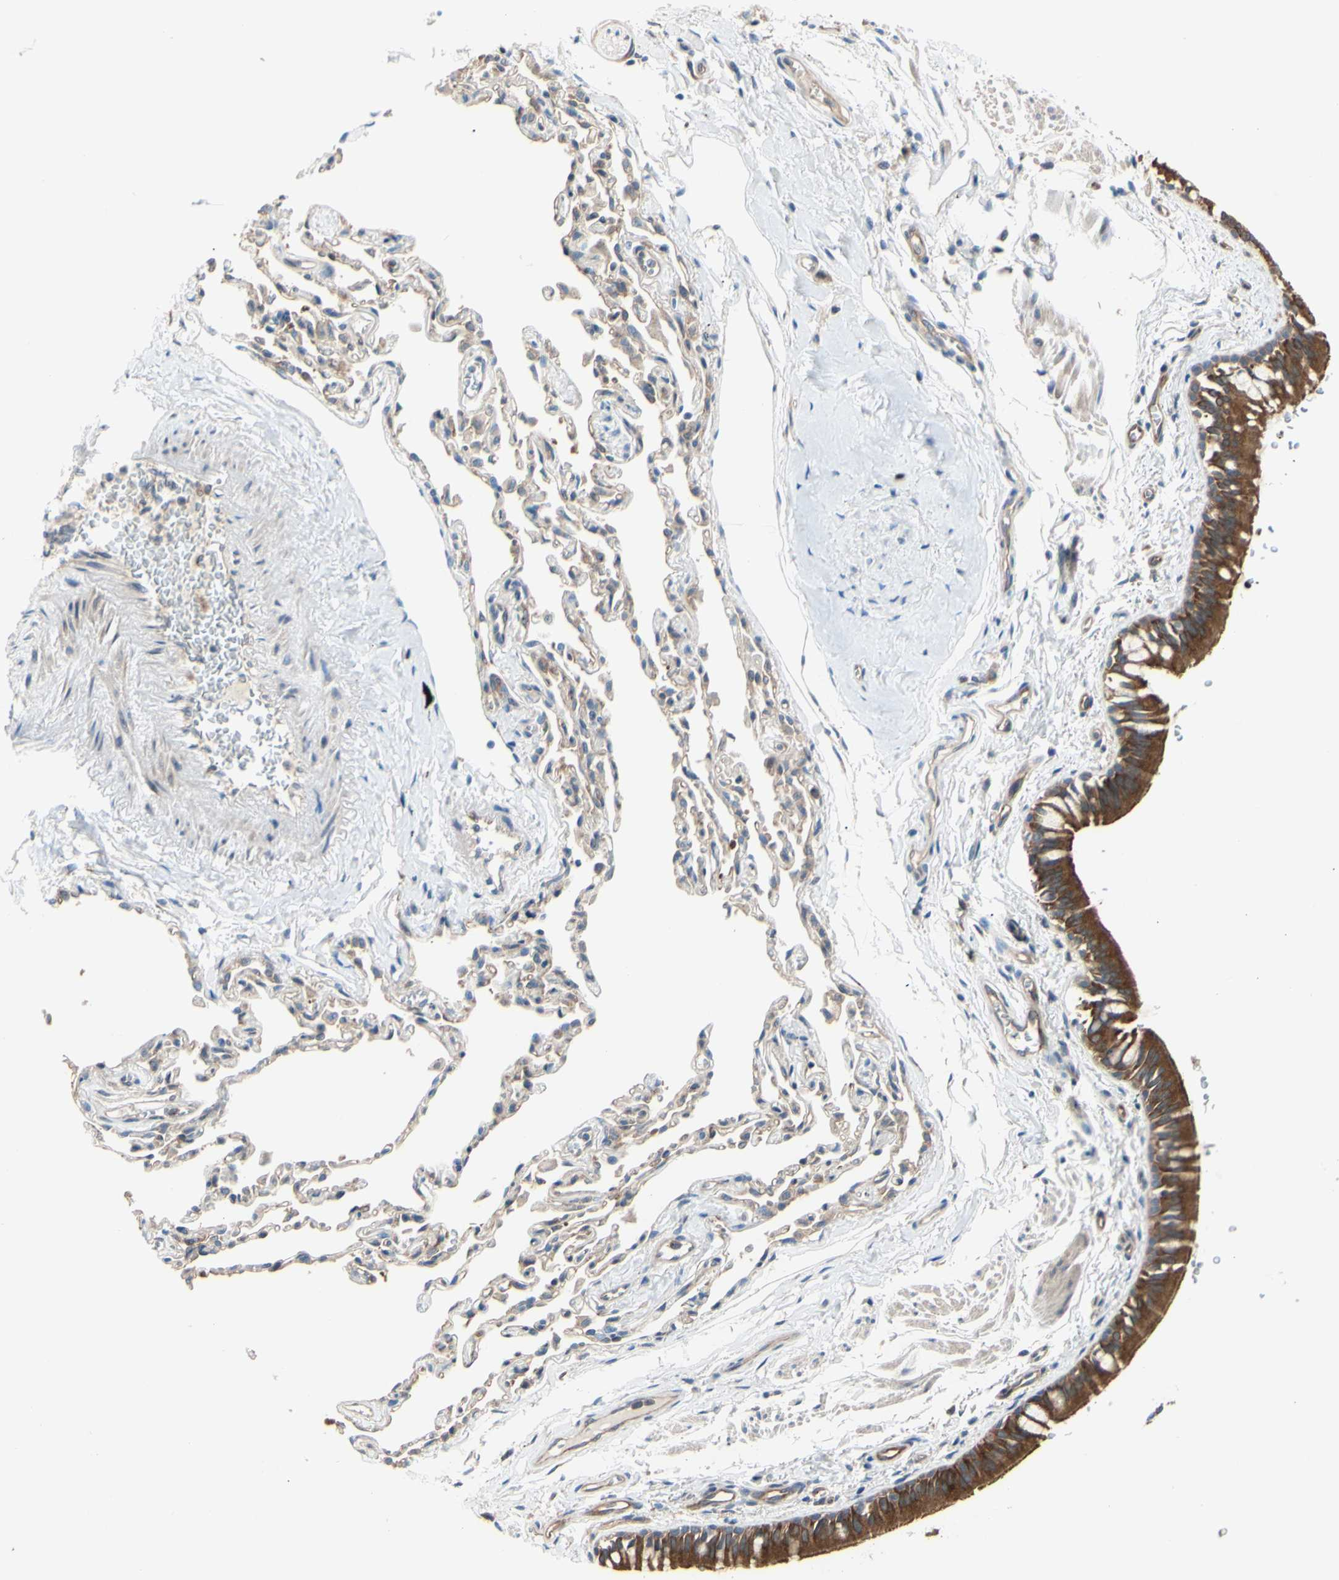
{"staining": {"intensity": "moderate", "quantity": ">75%", "location": "cytoplasmic/membranous"}, "tissue": "bronchus", "cell_type": "Respiratory epithelial cells", "image_type": "normal", "snomed": [{"axis": "morphology", "description": "Normal tissue, NOS"}, {"axis": "topography", "description": "Bronchus"}, {"axis": "topography", "description": "Lung"}], "caption": "Immunohistochemistry histopathology image of normal human bronchus stained for a protein (brown), which shows medium levels of moderate cytoplasmic/membranous staining in about >75% of respiratory epithelial cells.", "gene": "DYNLRB1", "patient": {"sex": "male", "age": 64}}